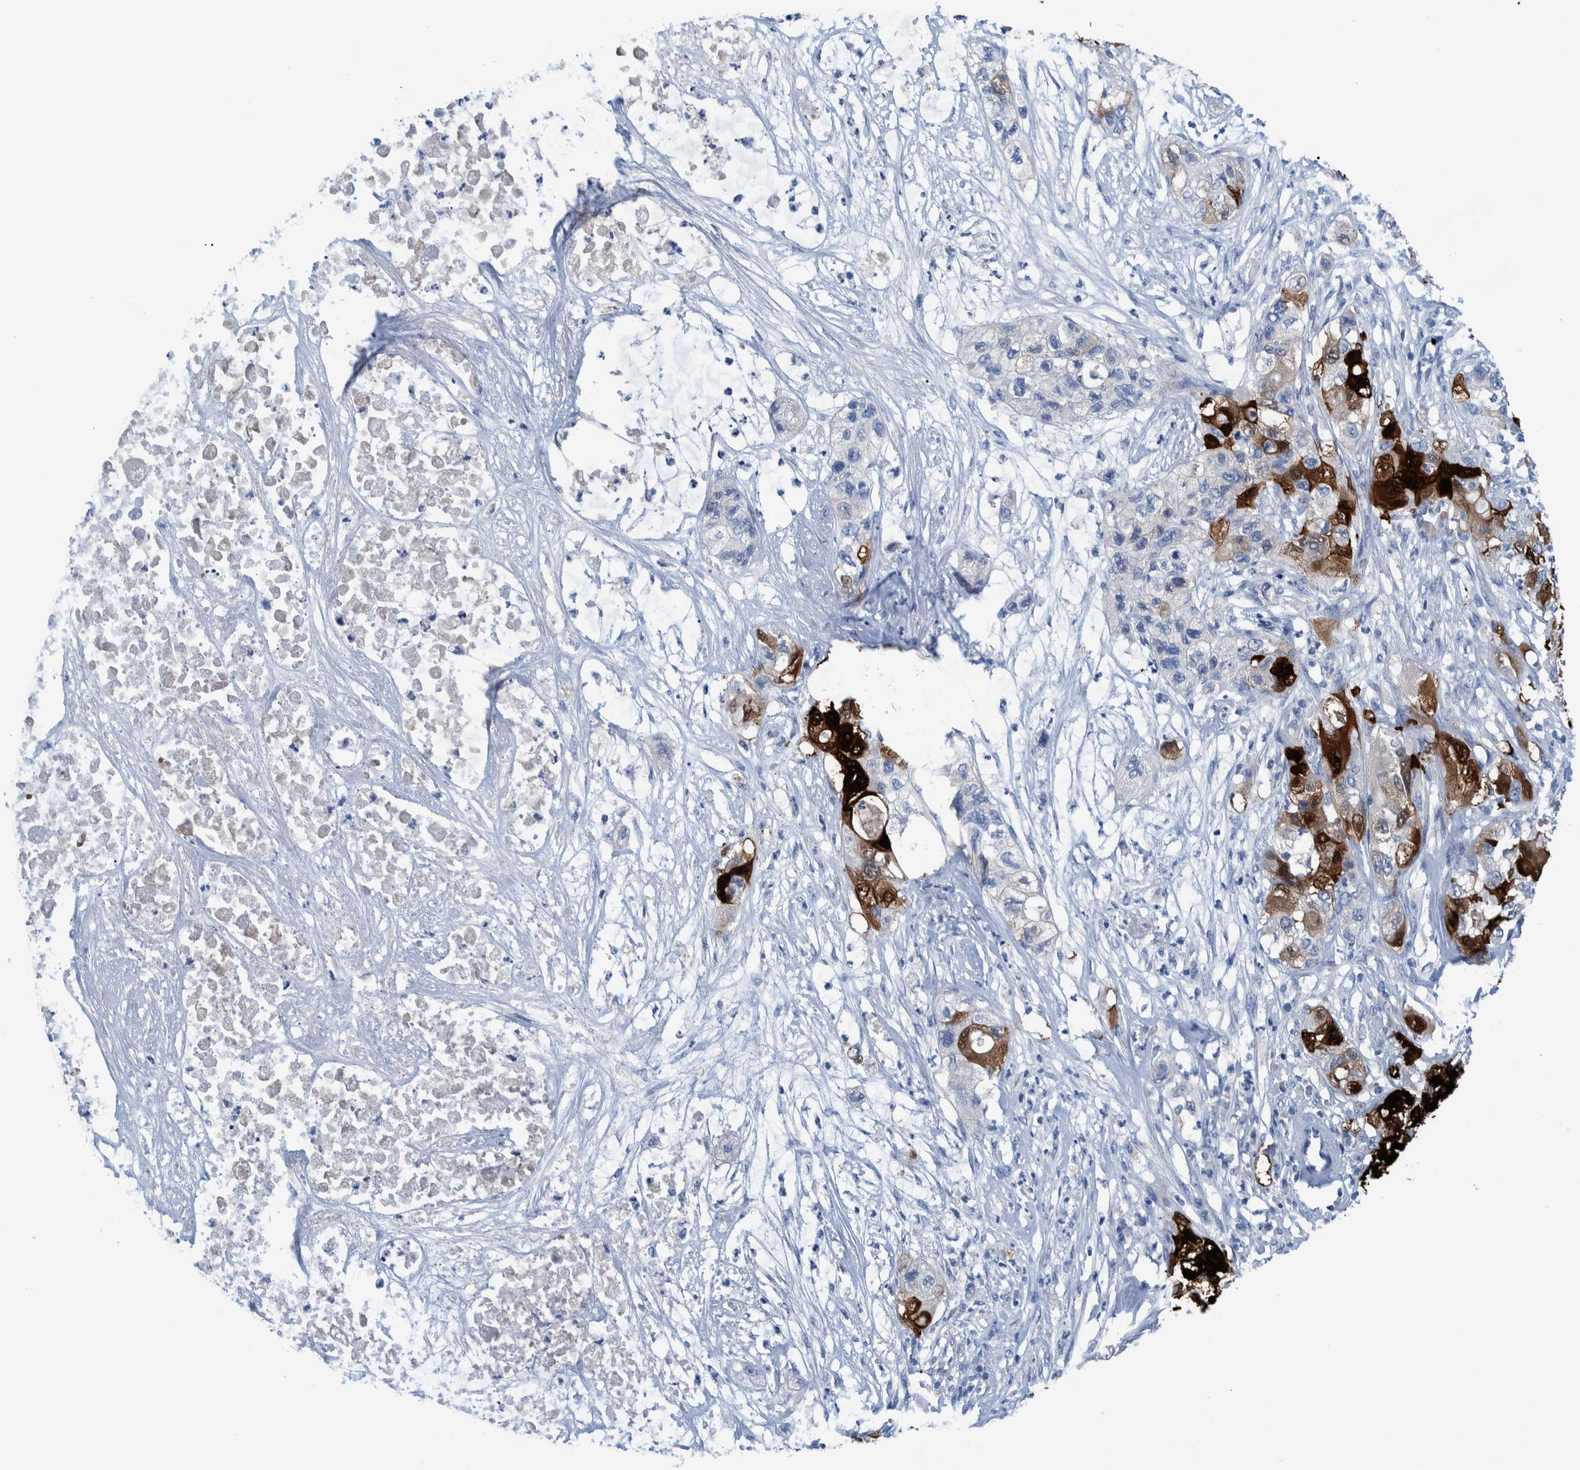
{"staining": {"intensity": "strong", "quantity": "25%-75%", "location": "cytoplasmic/membranous,nuclear"}, "tissue": "pancreatic cancer", "cell_type": "Tumor cells", "image_type": "cancer", "snomed": [{"axis": "morphology", "description": "Adenocarcinoma, NOS"}, {"axis": "topography", "description": "Pancreas"}], "caption": "This micrograph demonstrates immunohistochemistry (IHC) staining of human pancreatic cancer (adenocarcinoma), with high strong cytoplasmic/membranous and nuclear staining in about 25%-75% of tumor cells.", "gene": "IDO1", "patient": {"sex": "female", "age": 78}}